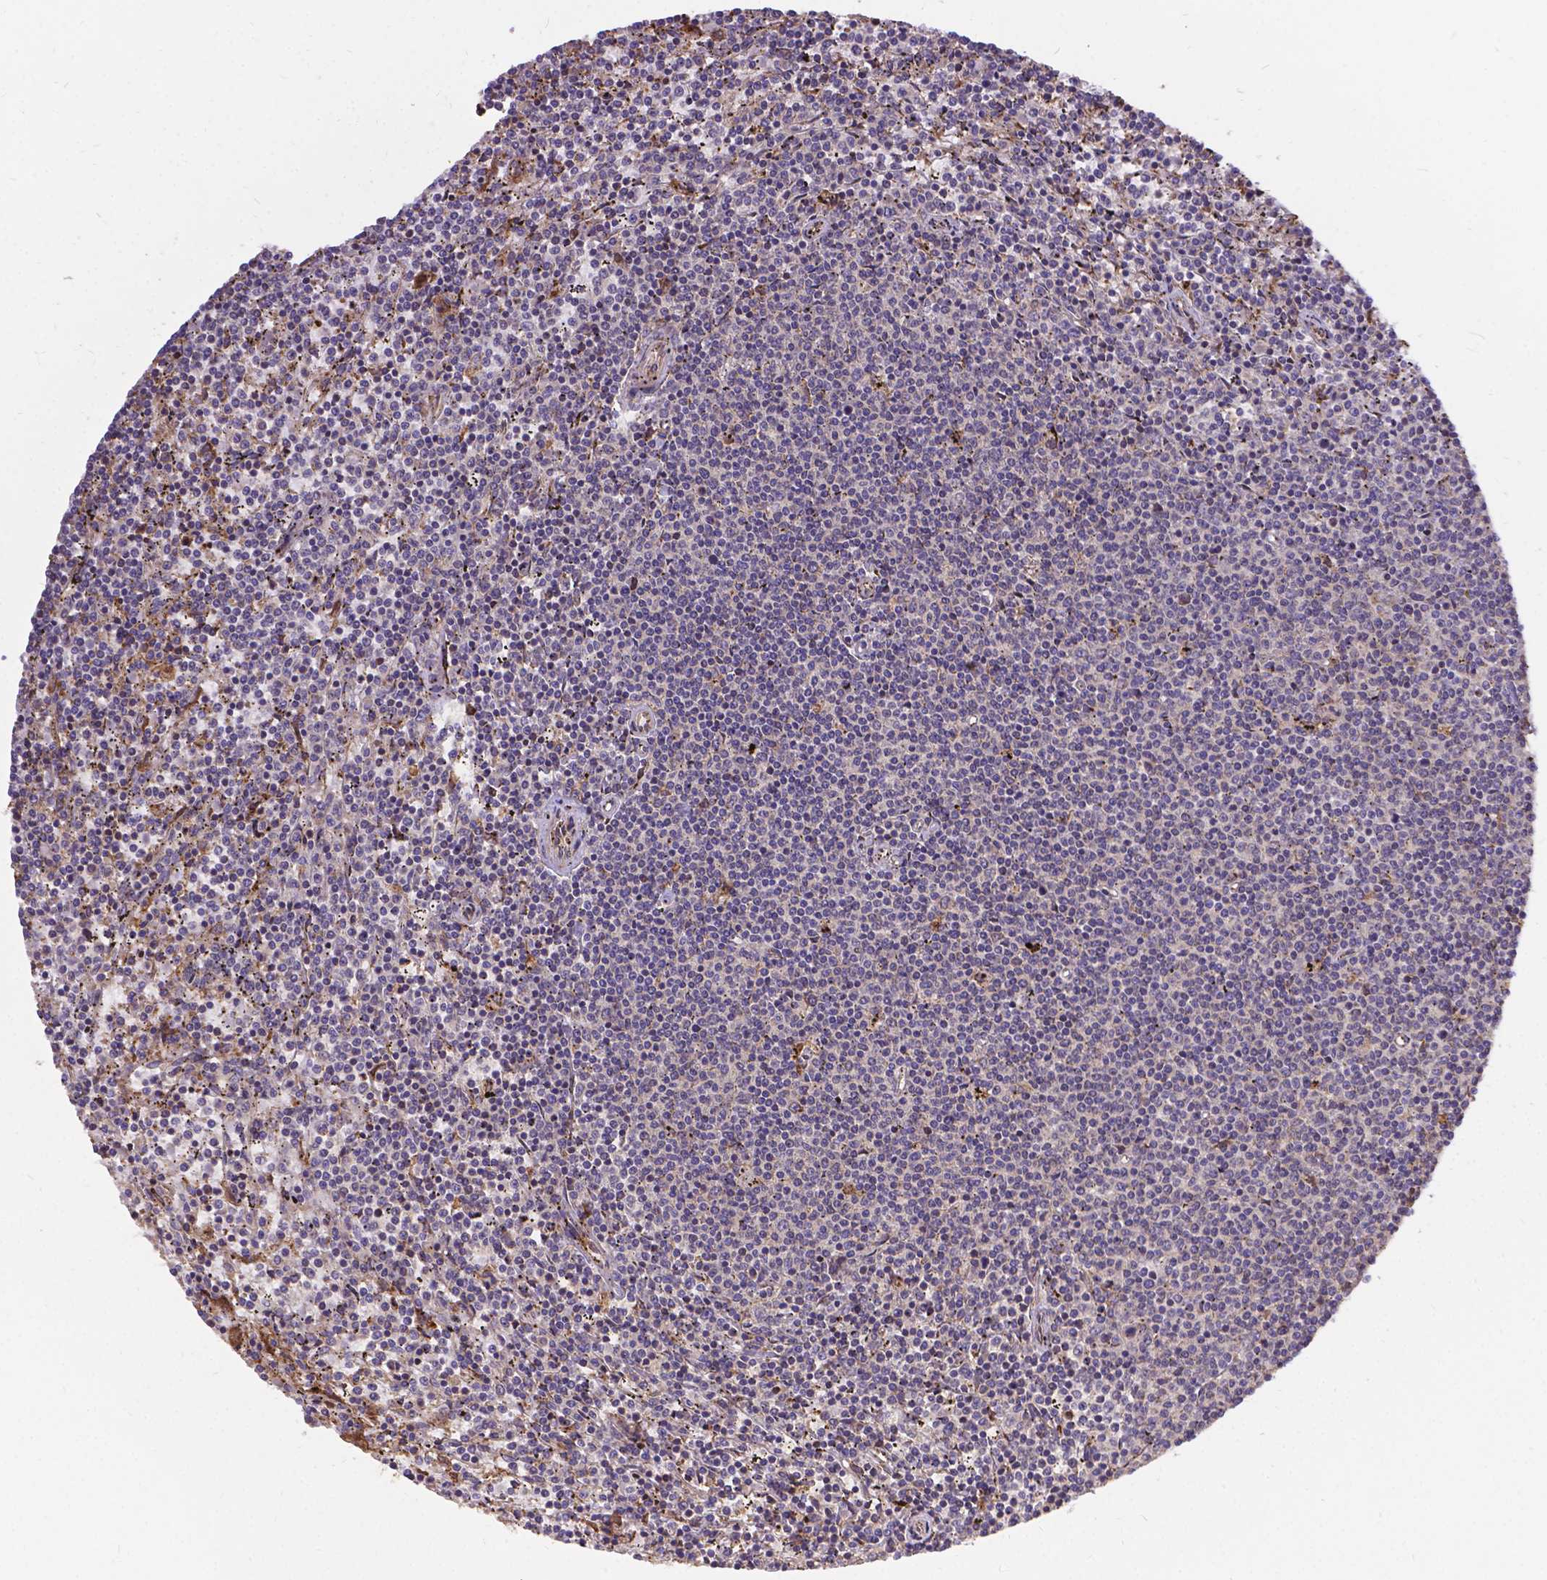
{"staining": {"intensity": "negative", "quantity": "none", "location": "none"}, "tissue": "lymphoma", "cell_type": "Tumor cells", "image_type": "cancer", "snomed": [{"axis": "morphology", "description": "Malignant lymphoma, non-Hodgkin's type, Low grade"}, {"axis": "topography", "description": "Spleen"}], "caption": "A photomicrograph of low-grade malignant lymphoma, non-Hodgkin's type stained for a protein demonstrates no brown staining in tumor cells.", "gene": "DENND6A", "patient": {"sex": "female", "age": 50}}